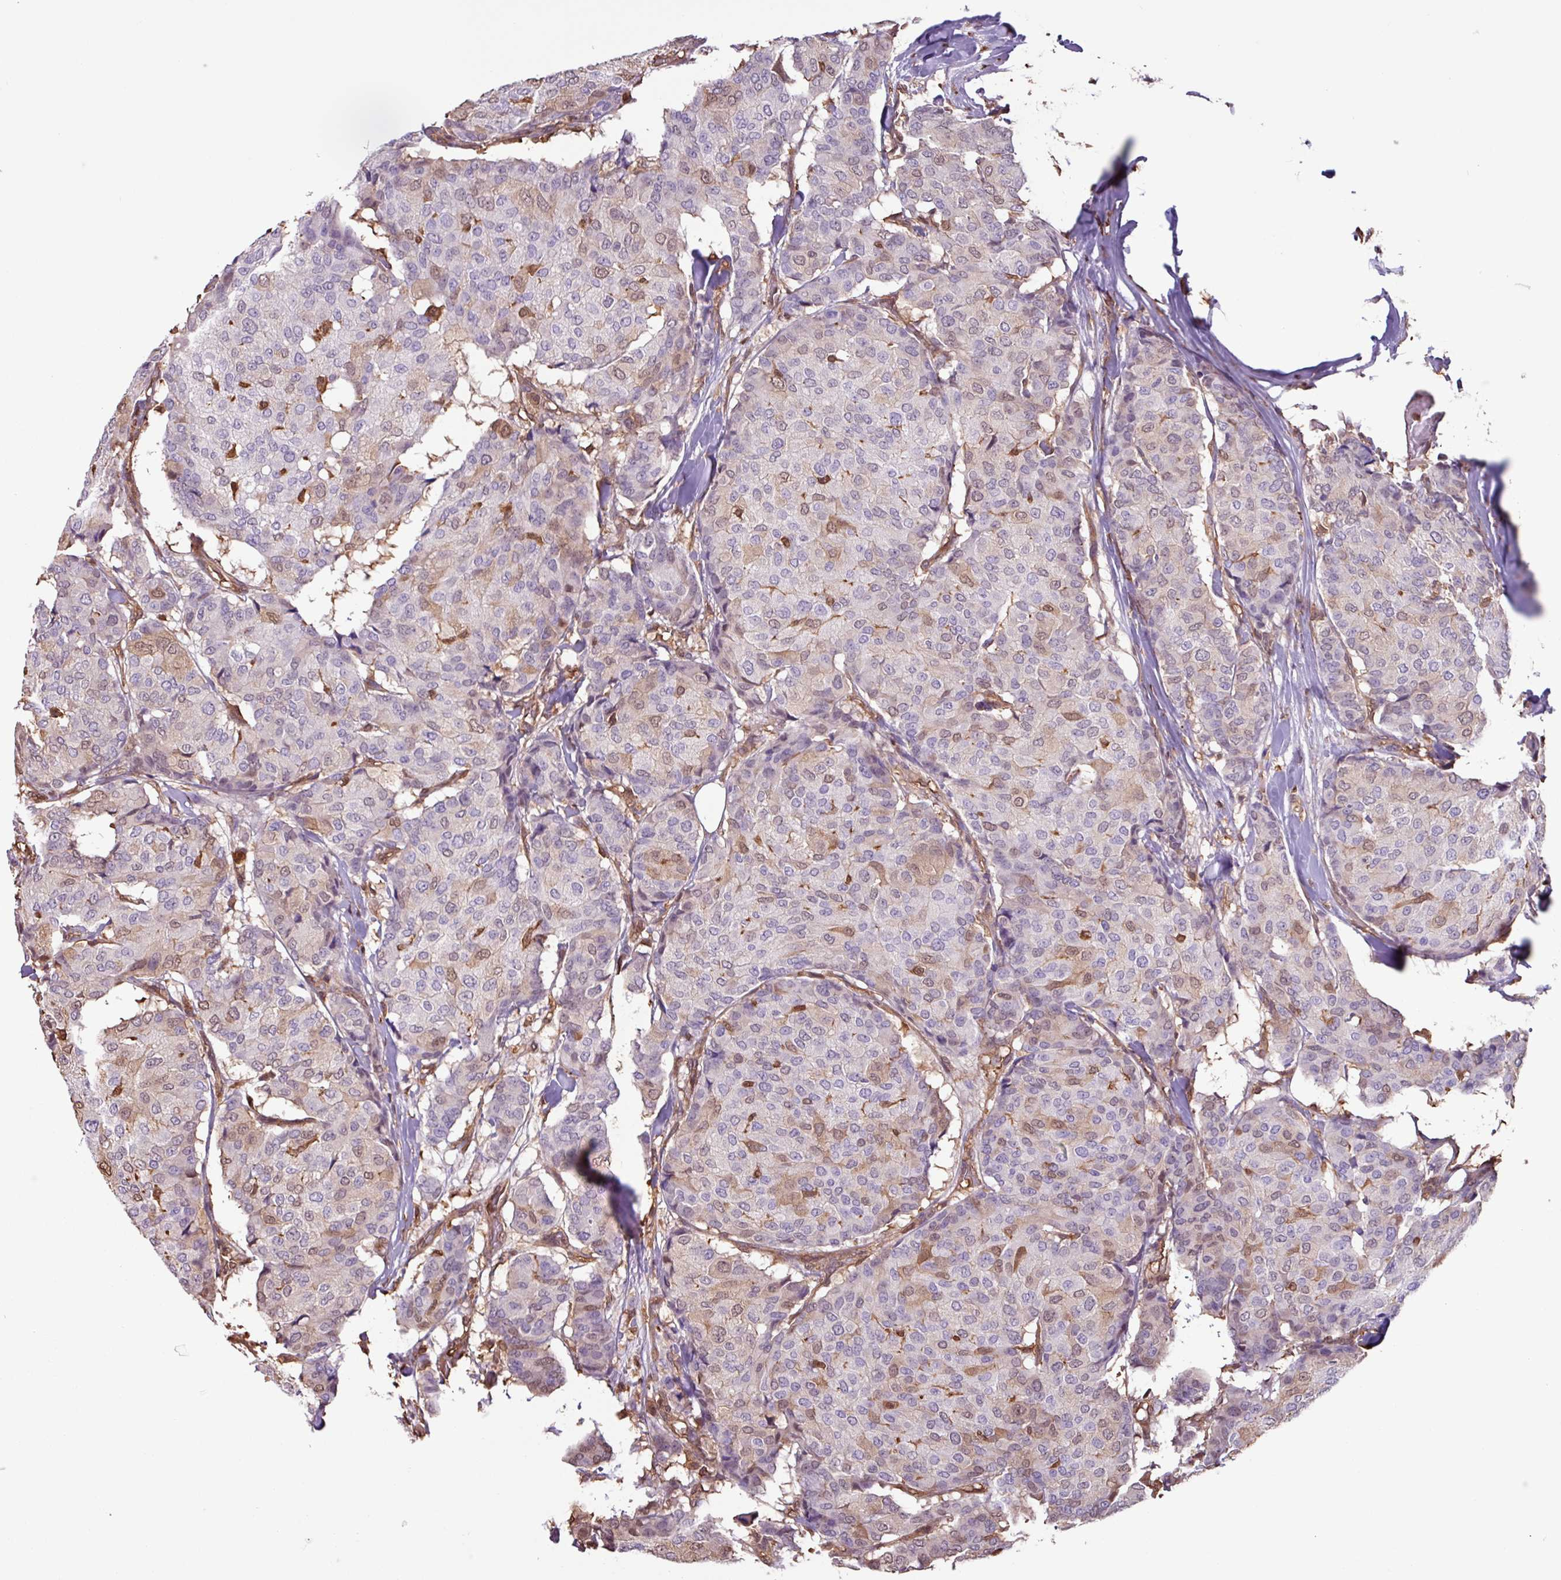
{"staining": {"intensity": "moderate", "quantity": "<25%", "location": "cytoplasmic/membranous,nuclear"}, "tissue": "breast cancer", "cell_type": "Tumor cells", "image_type": "cancer", "snomed": [{"axis": "morphology", "description": "Duct carcinoma"}, {"axis": "topography", "description": "Breast"}], "caption": "High-magnification brightfield microscopy of intraductal carcinoma (breast) stained with DAB (3,3'-diaminobenzidine) (brown) and counterstained with hematoxylin (blue). tumor cells exhibit moderate cytoplasmic/membranous and nuclear staining is identified in approximately<25% of cells. (Stains: DAB in brown, nuclei in blue, Microscopy: brightfield microscopy at high magnification).", "gene": "ARHGDIB", "patient": {"sex": "female", "age": 75}}